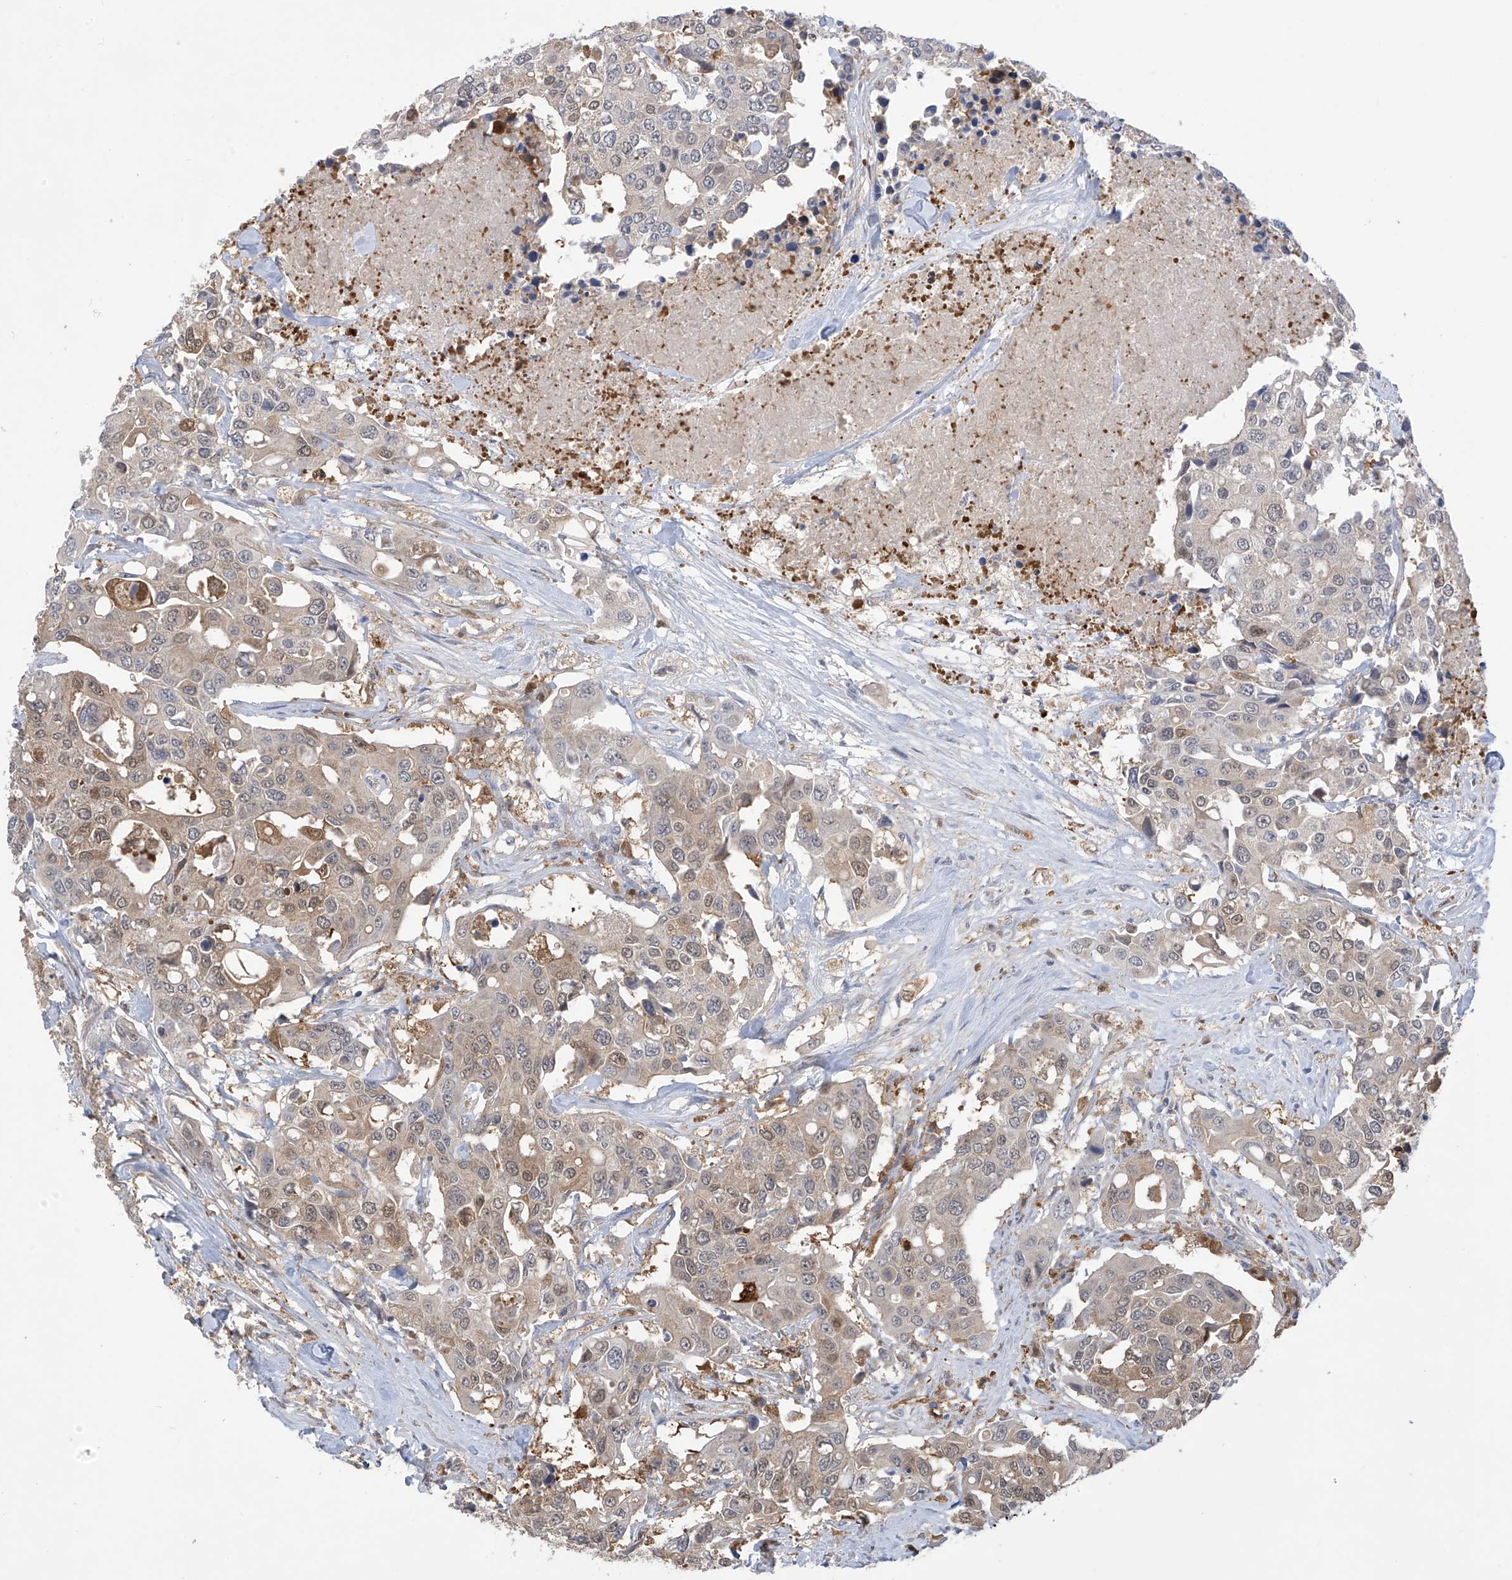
{"staining": {"intensity": "weak", "quantity": ">75%", "location": "cytoplasmic/membranous,nuclear"}, "tissue": "colorectal cancer", "cell_type": "Tumor cells", "image_type": "cancer", "snomed": [{"axis": "morphology", "description": "Adenocarcinoma, NOS"}, {"axis": "topography", "description": "Colon"}], "caption": "Weak cytoplasmic/membranous and nuclear positivity for a protein is present in approximately >75% of tumor cells of adenocarcinoma (colorectal) using immunohistochemistry (IHC).", "gene": "IDH1", "patient": {"sex": "male", "age": 77}}